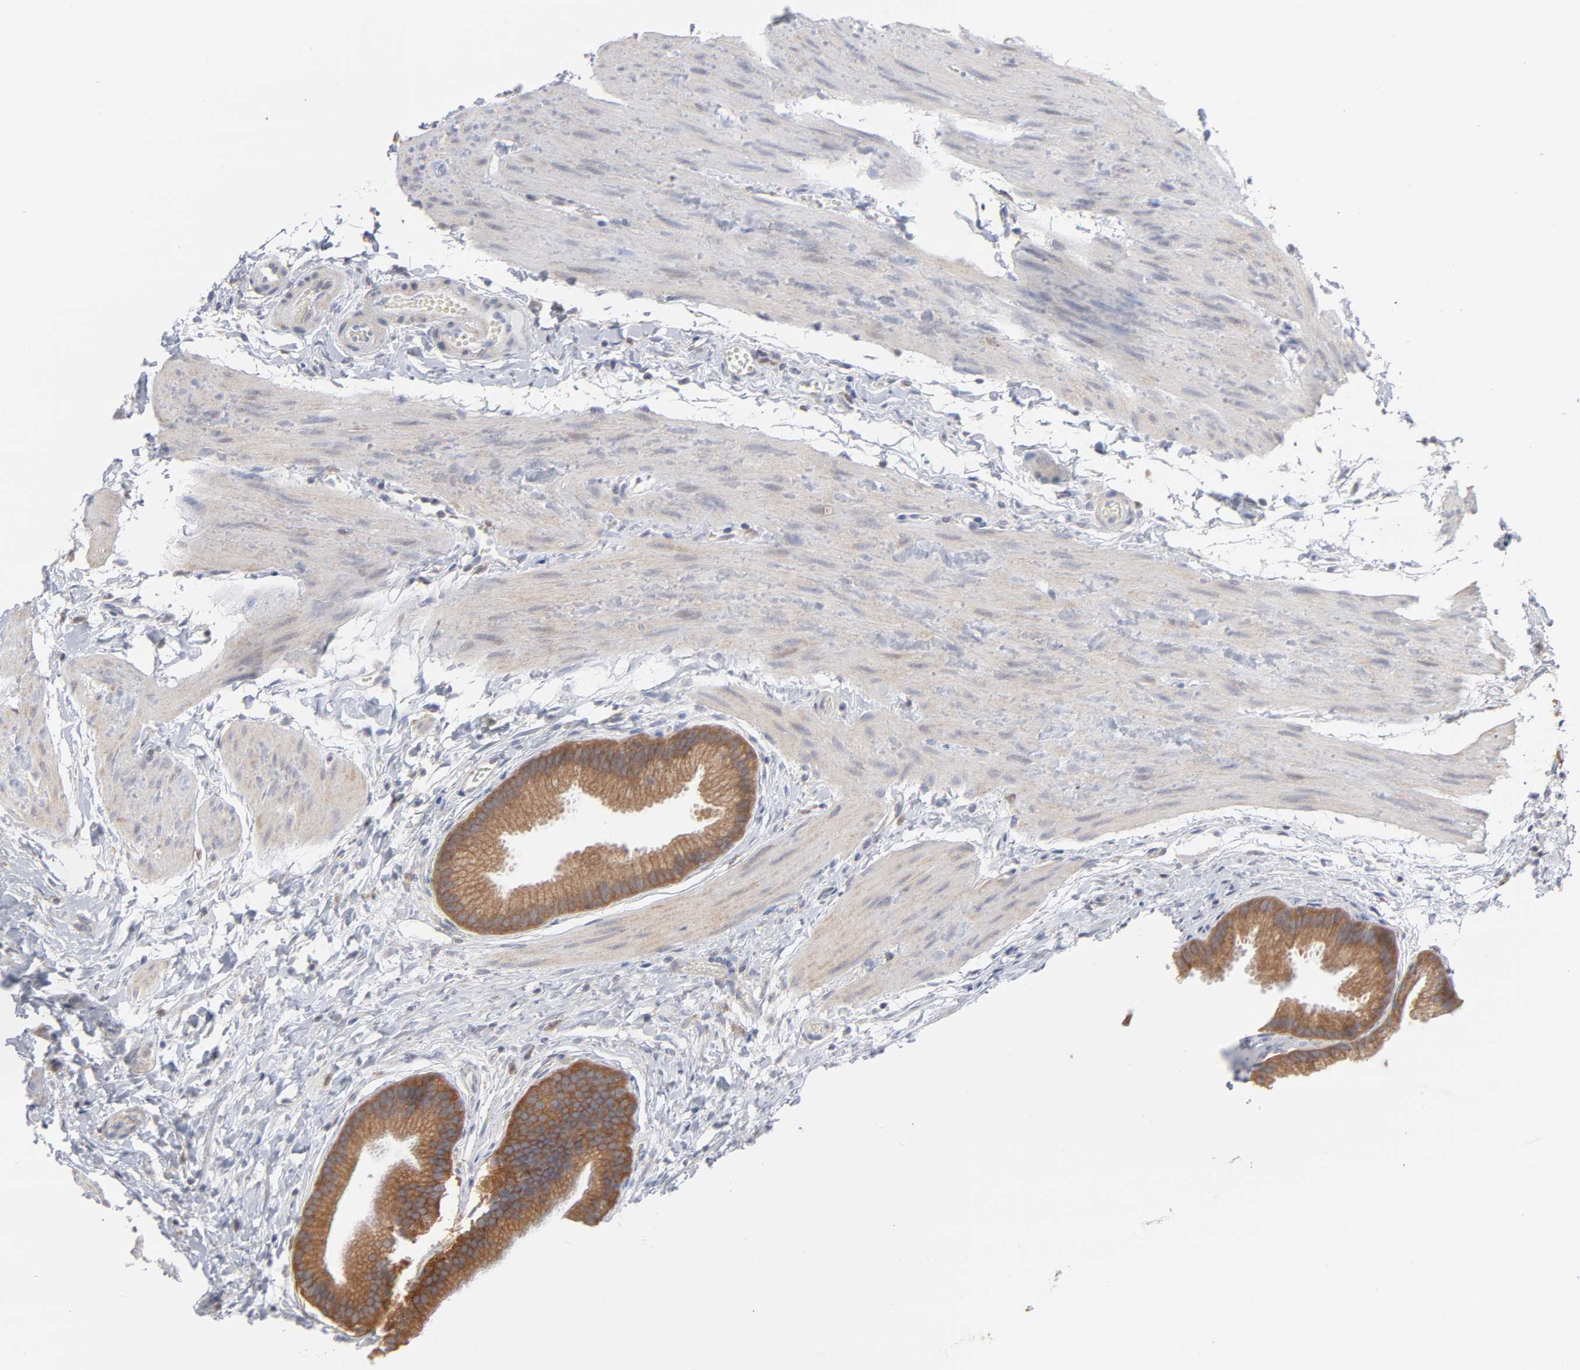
{"staining": {"intensity": "moderate", "quantity": ">75%", "location": "cytoplasmic/membranous"}, "tissue": "gallbladder", "cell_type": "Glandular cells", "image_type": "normal", "snomed": [{"axis": "morphology", "description": "Normal tissue, NOS"}, {"axis": "topography", "description": "Gallbladder"}], "caption": "This photomicrograph reveals unremarkable gallbladder stained with IHC to label a protein in brown. The cytoplasmic/membranous of glandular cells show moderate positivity for the protein. Nuclei are counter-stained blue.", "gene": "PPFIBP2", "patient": {"sex": "female", "age": 63}}